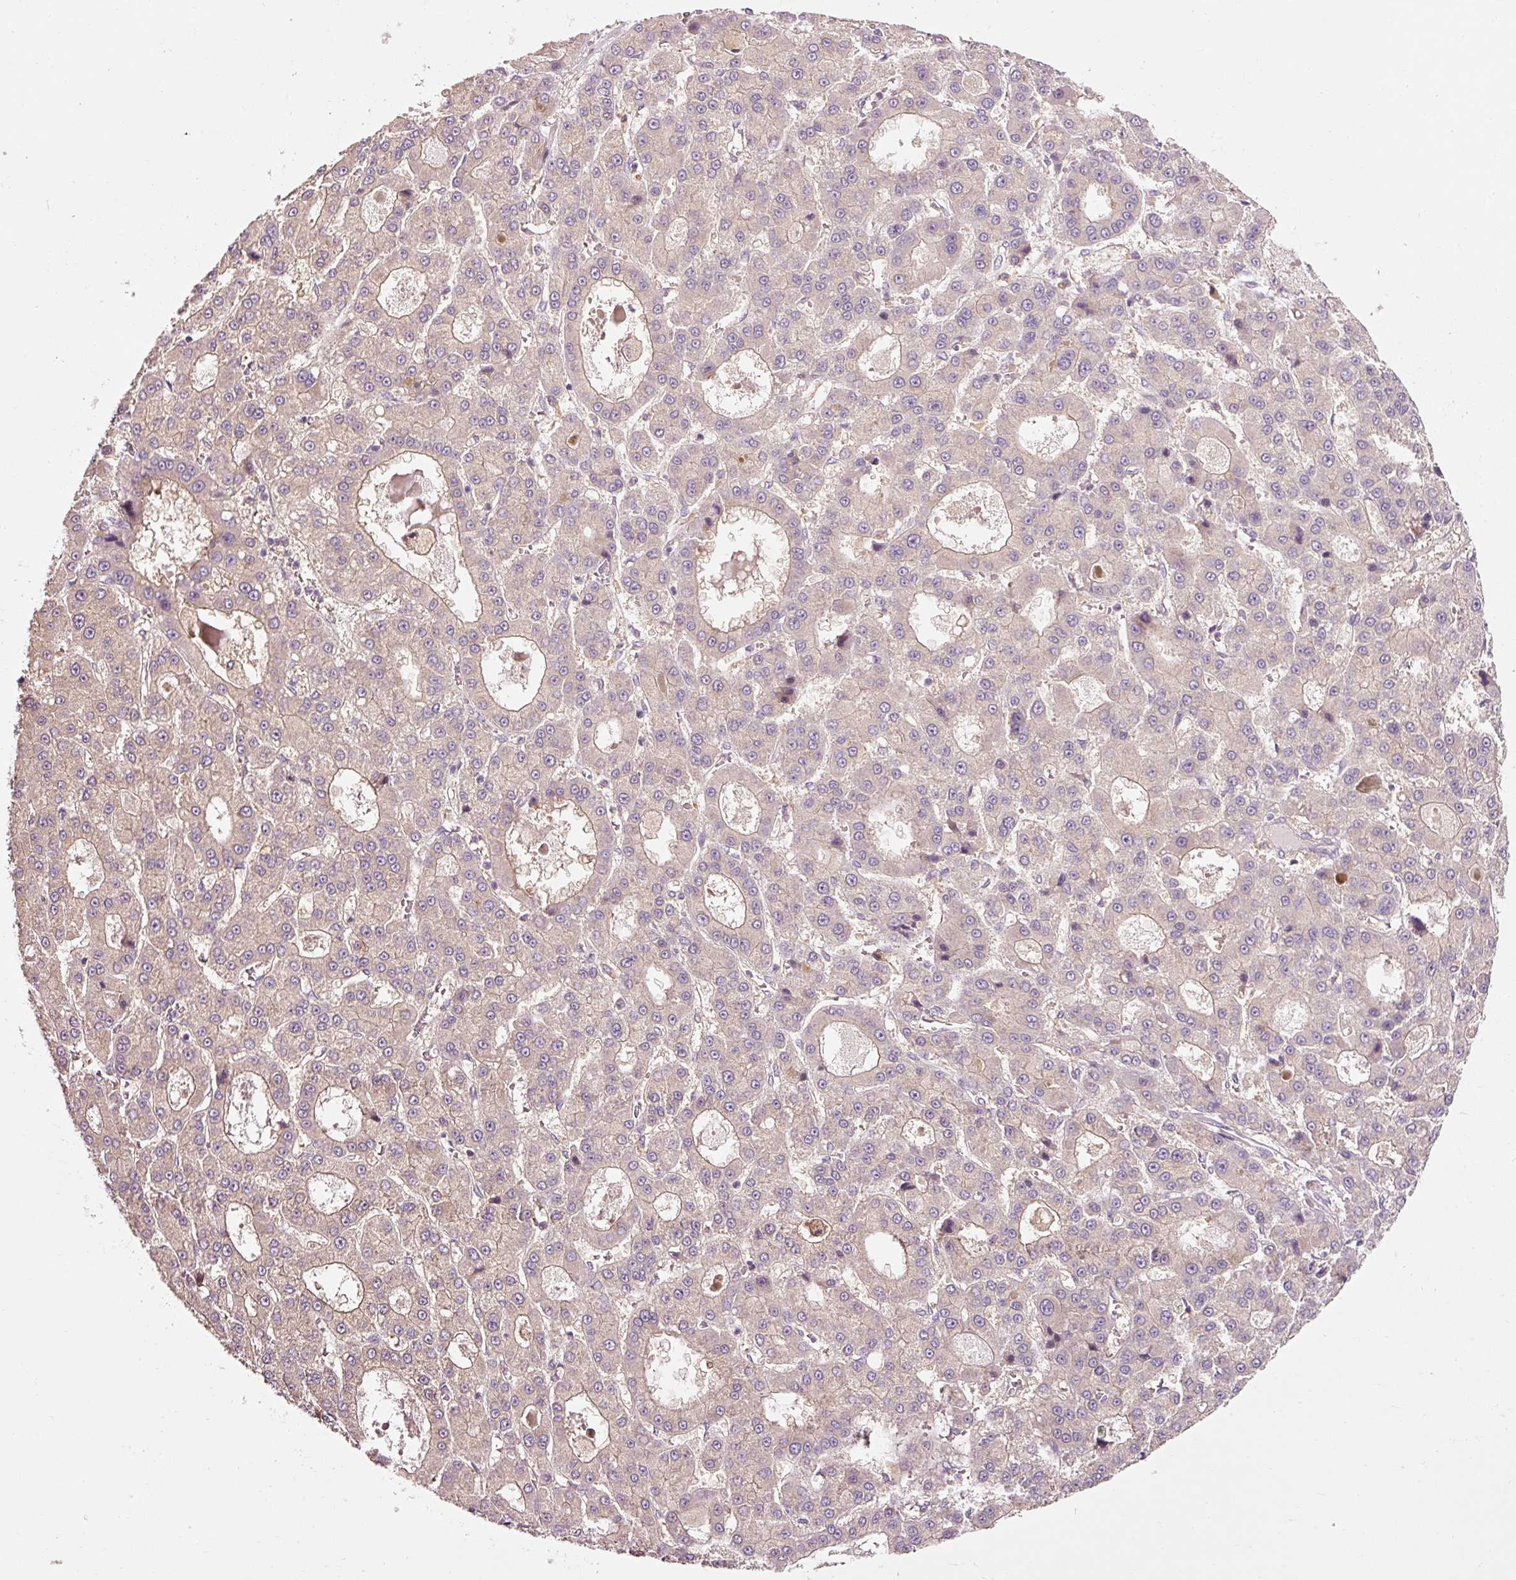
{"staining": {"intensity": "weak", "quantity": "<25%", "location": "cytoplasmic/membranous"}, "tissue": "liver cancer", "cell_type": "Tumor cells", "image_type": "cancer", "snomed": [{"axis": "morphology", "description": "Carcinoma, Hepatocellular, NOS"}, {"axis": "topography", "description": "Liver"}], "caption": "IHC photomicrograph of human liver cancer stained for a protein (brown), which exhibits no expression in tumor cells.", "gene": "NAPA", "patient": {"sex": "male", "age": 70}}